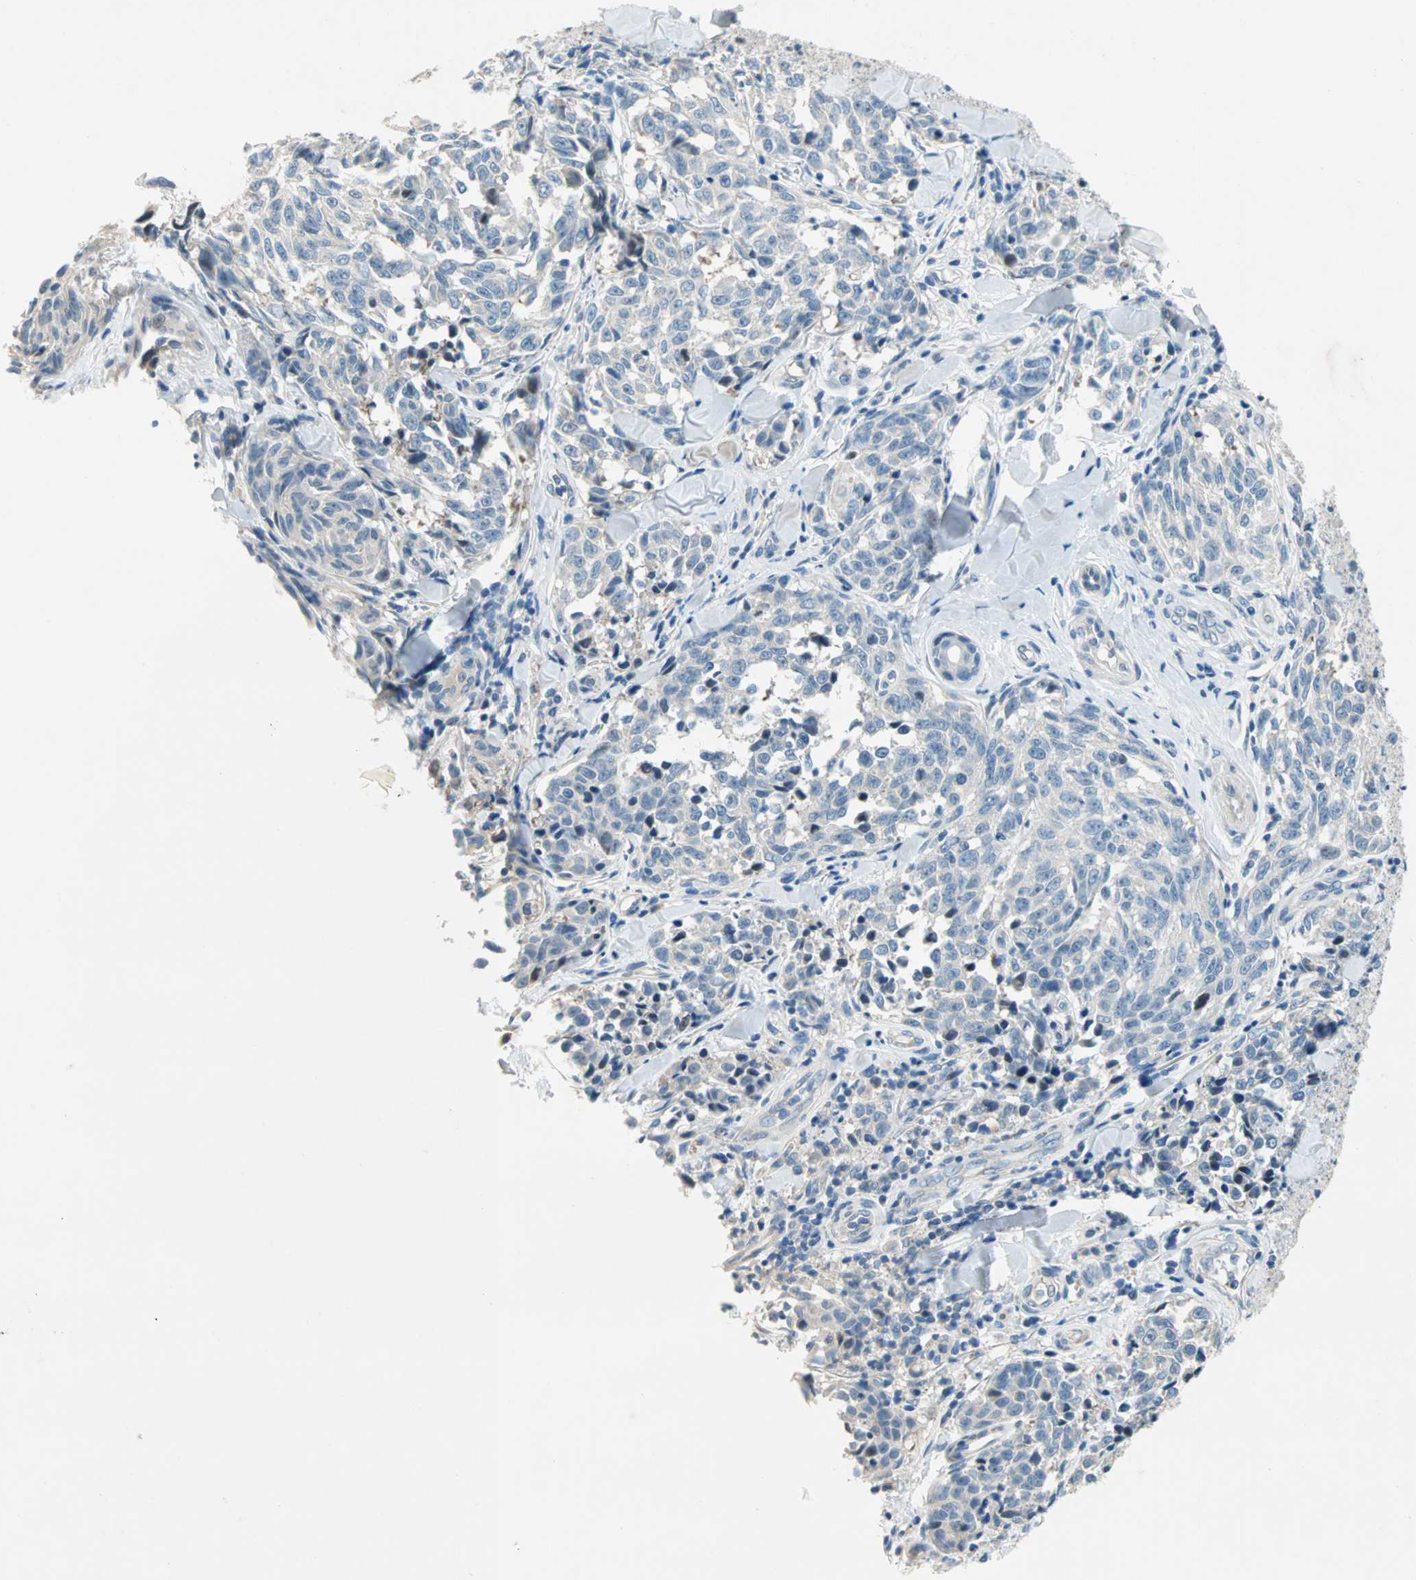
{"staining": {"intensity": "negative", "quantity": "none", "location": "none"}, "tissue": "melanoma", "cell_type": "Tumor cells", "image_type": "cancer", "snomed": [{"axis": "morphology", "description": "Malignant melanoma, NOS"}, {"axis": "topography", "description": "Skin"}], "caption": "This image is of melanoma stained with immunohistochemistry (IHC) to label a protein in brown with the nuclei are counter-stained blue. There is no positivity in tumor cells. (Immunohistochemistry (ihc), brightfield microscopy, high magnification).", "gene": "TMEM163", "patient": {"sex": "female", "age": 64}}